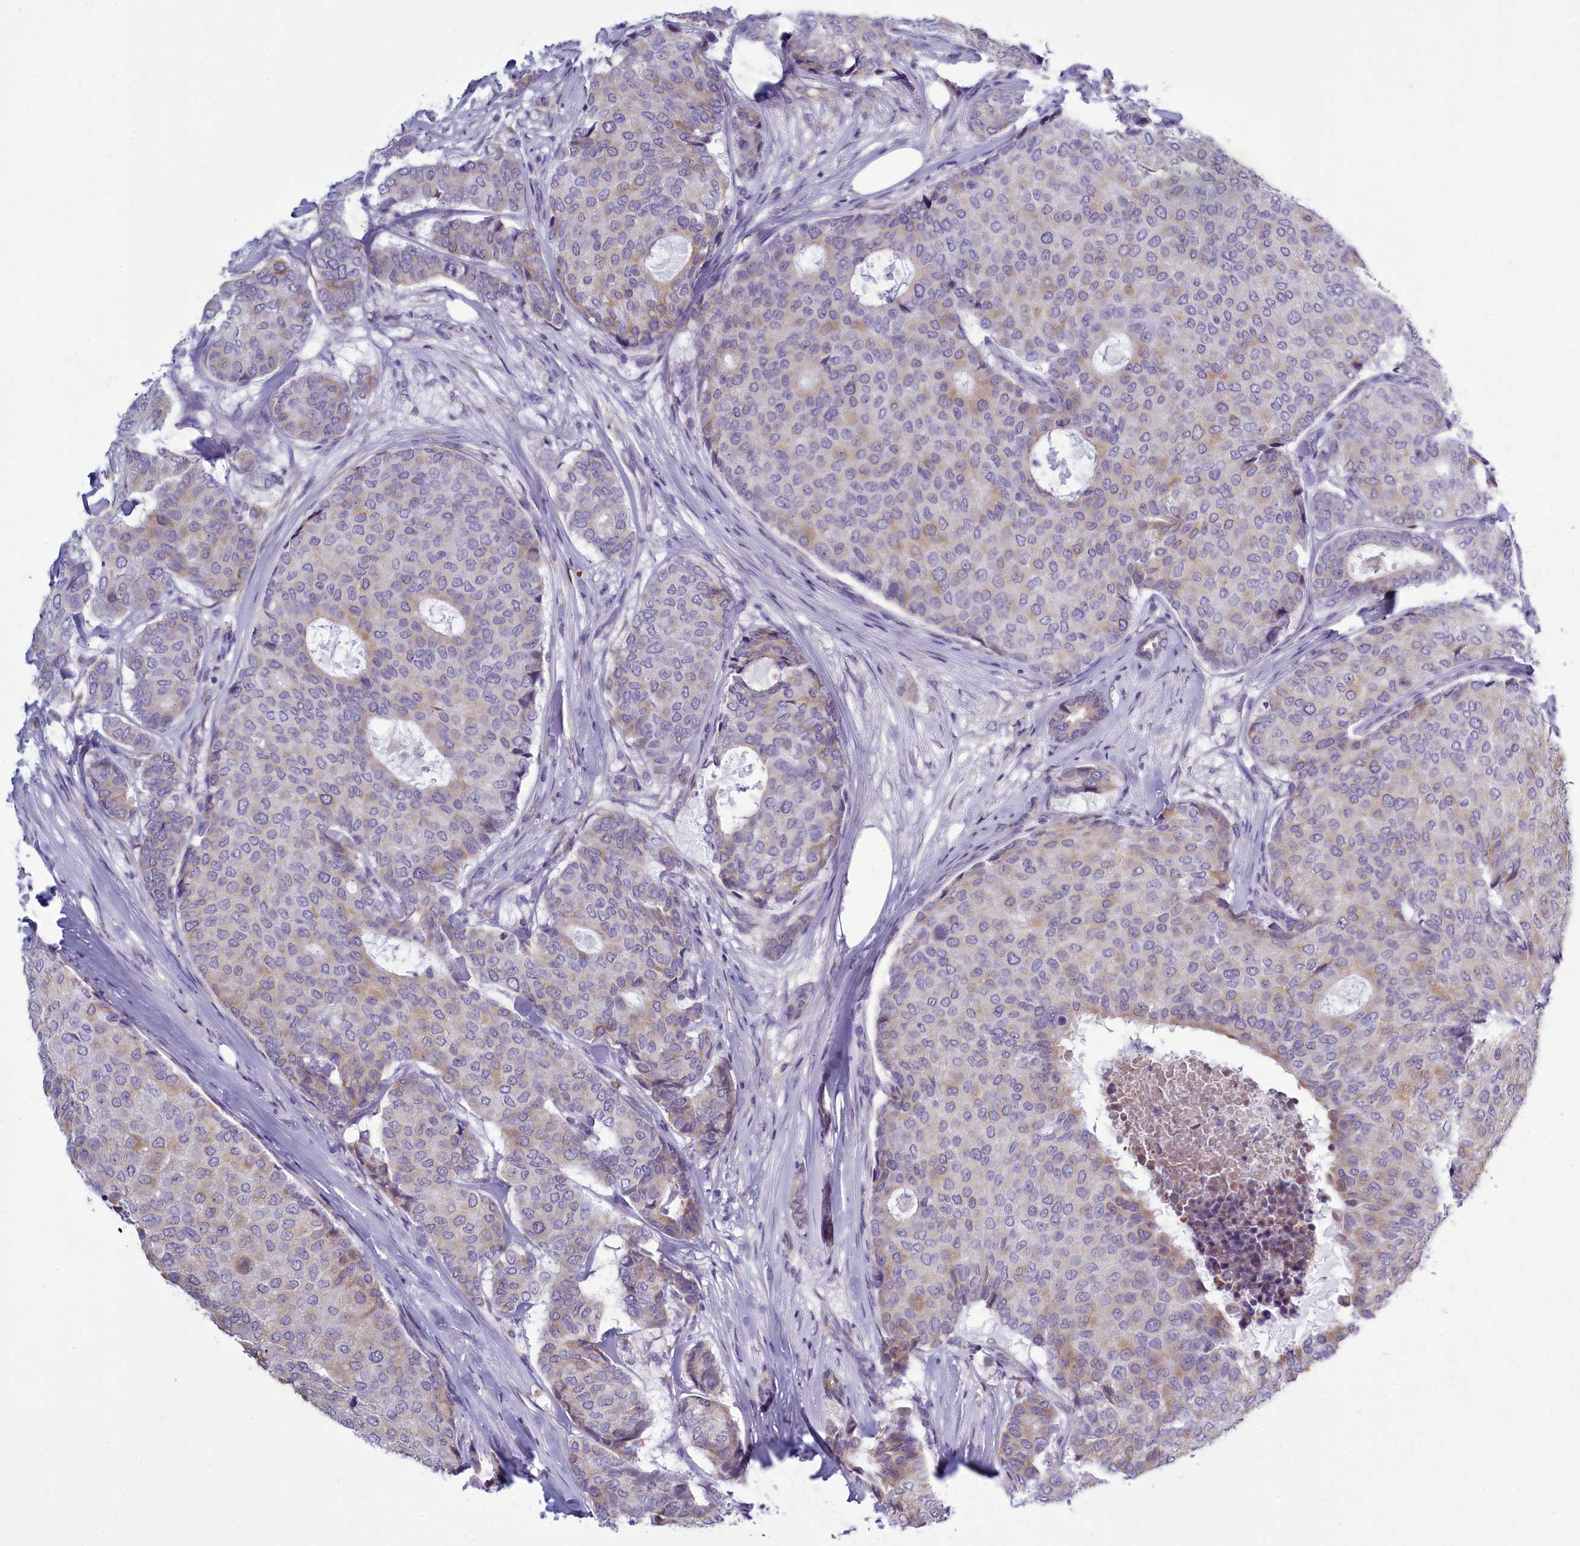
{"staining": {"intensity": "weak", "quantity": "25%-75%", "location": "cytoplasmic/membranous"}, "tissue": "breast cancer", "cell_type": "Tumor cells", "image_type": "cancer", "snomed": [{"axis": "morphology", "description": "Duct carcinoma"}, {"axis": "topography", "description": "Breast"}], "caption": "Immunohistochemistry (IHC) of breast cancer (invasive ductal carcinoma) exhibits low levels of weak cytoplasmic/membranous staining in approximately 25%-75% of tumor cells. Using DAB (brown) and hematoxylin (blue) stains, captured at high magnification using brightfield microscopy.", "gene": "CENATAC", "patient": {"sex": "female", "age": 75}}